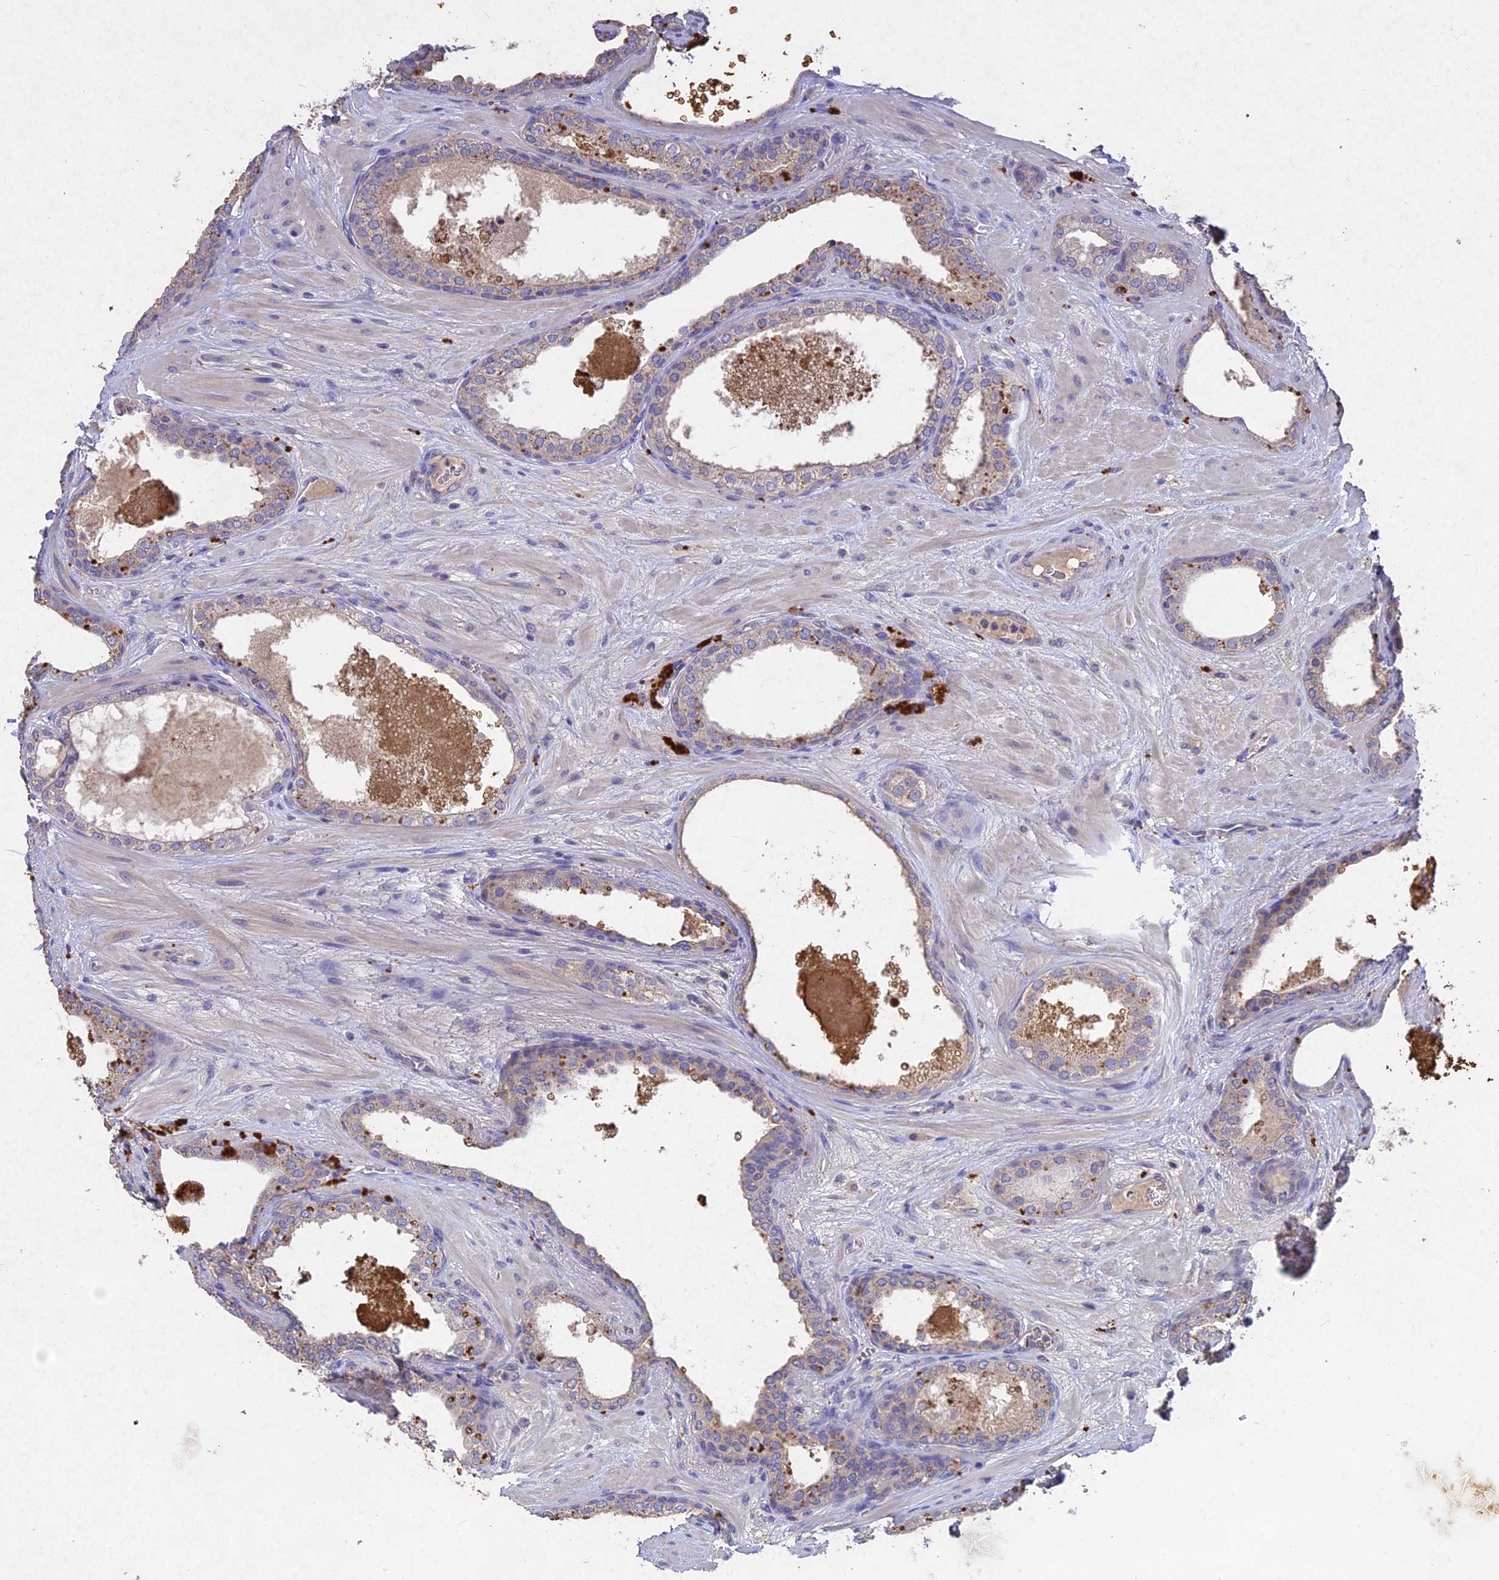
{"staining": {"intensity": "weak", "quantity": "<25%", "location": "cytoplasmic/membranous"}, "tissue": "prostate cancer", "cell_type": "Tumor cells", "image_type": "cancer", "snomed": [{"axis": "morphology", "description": "Adenocarcinoma, High grade"}, {"axis": "topography", "description": "Prostate"}], "caption": "Tumor cells are negative for brown protein staining in high-grade adenocarcinoma (prostate).", "gene": "SLC26A4", "patient": {"sex": "male", "age": 59}}